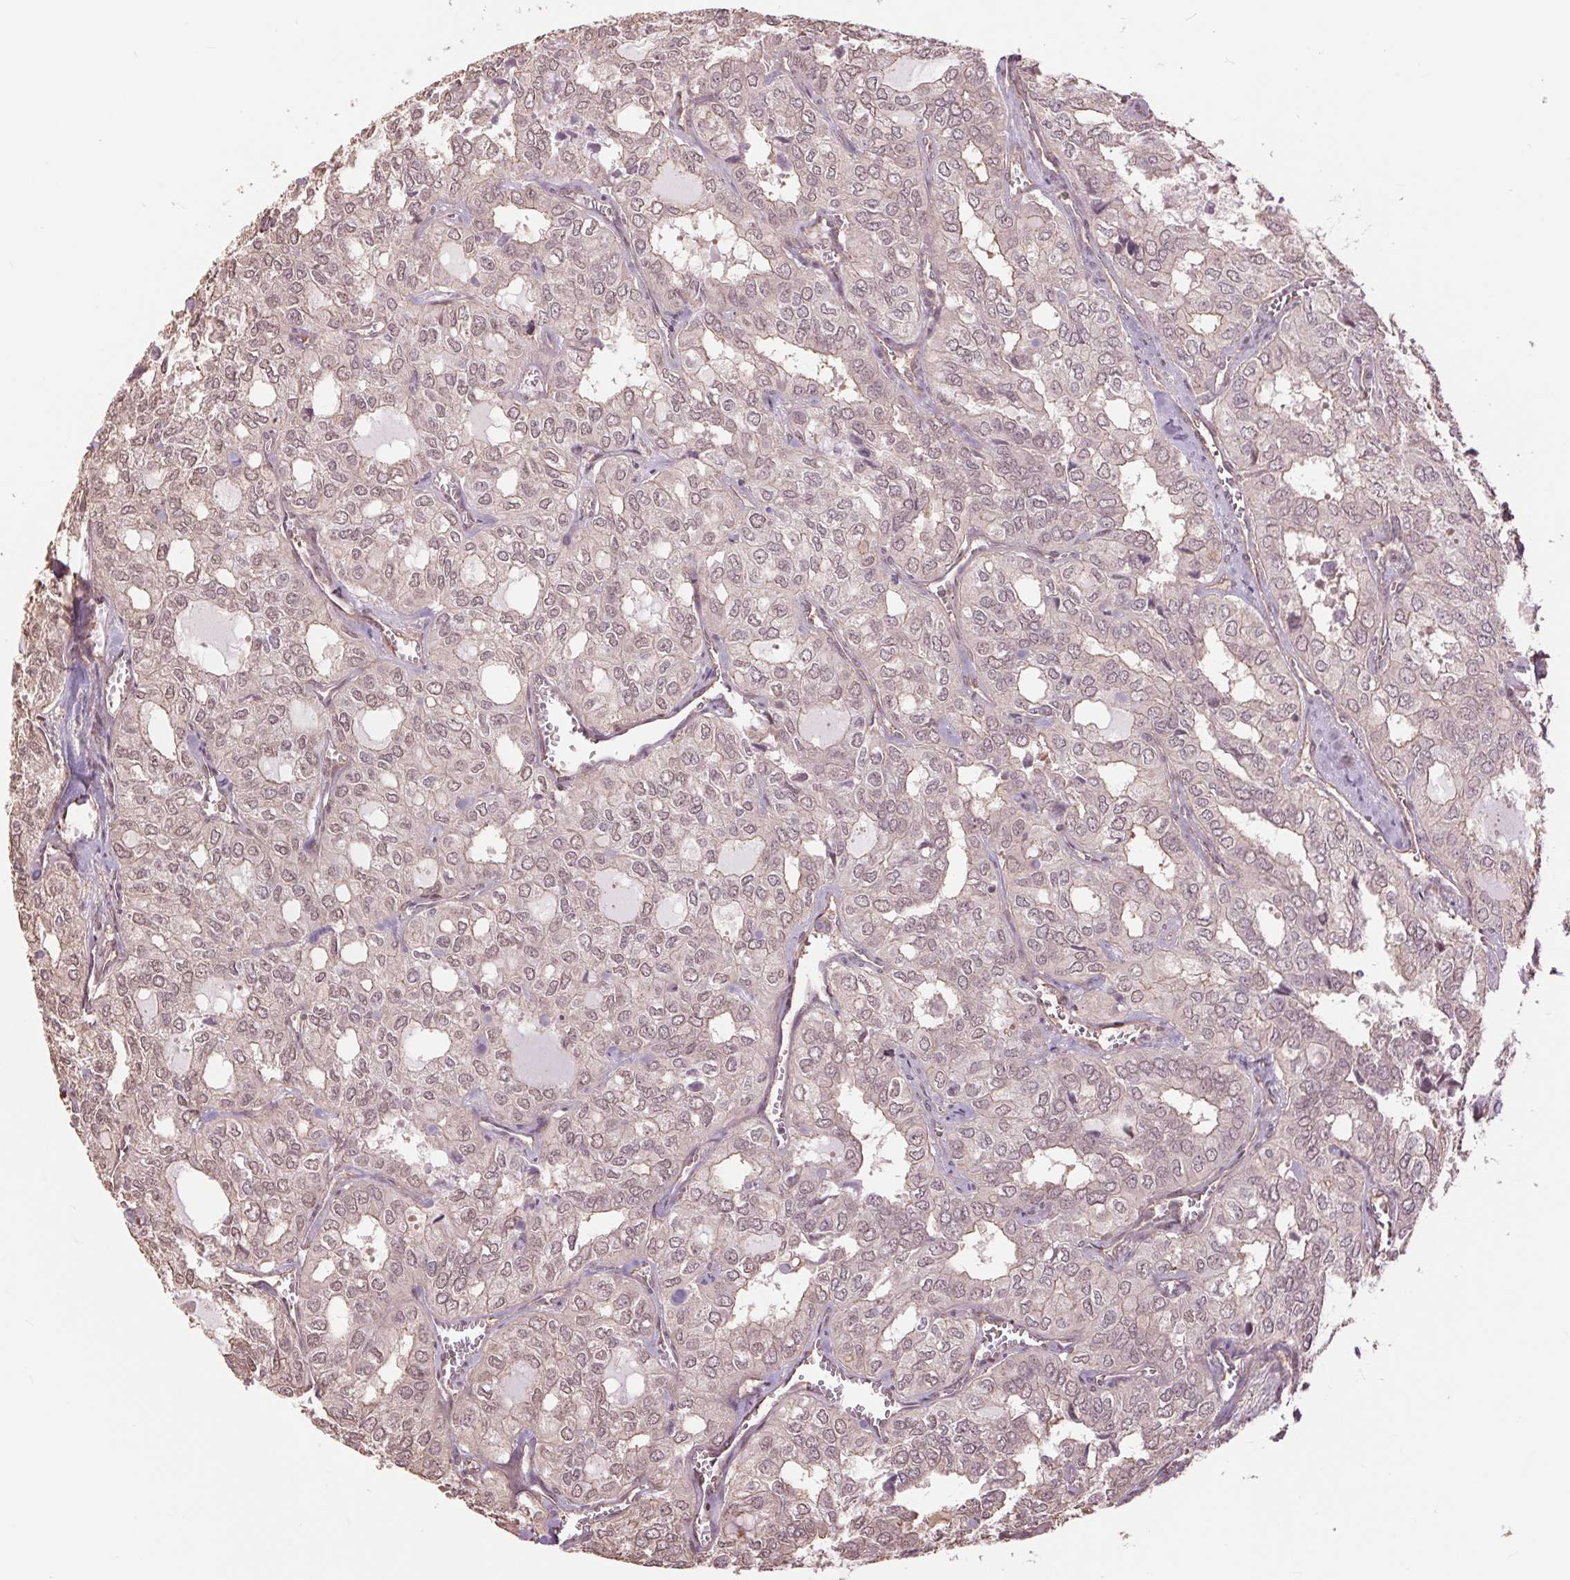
{"staining": {"intensity": "weak", "quantity": "25%-75%", "location": "nuclear"}, "tissue": "thyroid cancer", "cell_type": "Tumor cells", "image_type": "cancer", "snomed": [{"axis": "morphology", "description": "Follicular adenoma carcinoma, NOS"}, {"axis": "topography", "description": "Thyroid gland"}], "caption": "About 25%-75% of tumor cells in thyroid follicular adenoma carcinoma demonstrate weak nuclear protein positivity as visualized by brown immunohistochemical staining.", "gene": "PALM", "patient": {"sex": "male", "age": 75}}